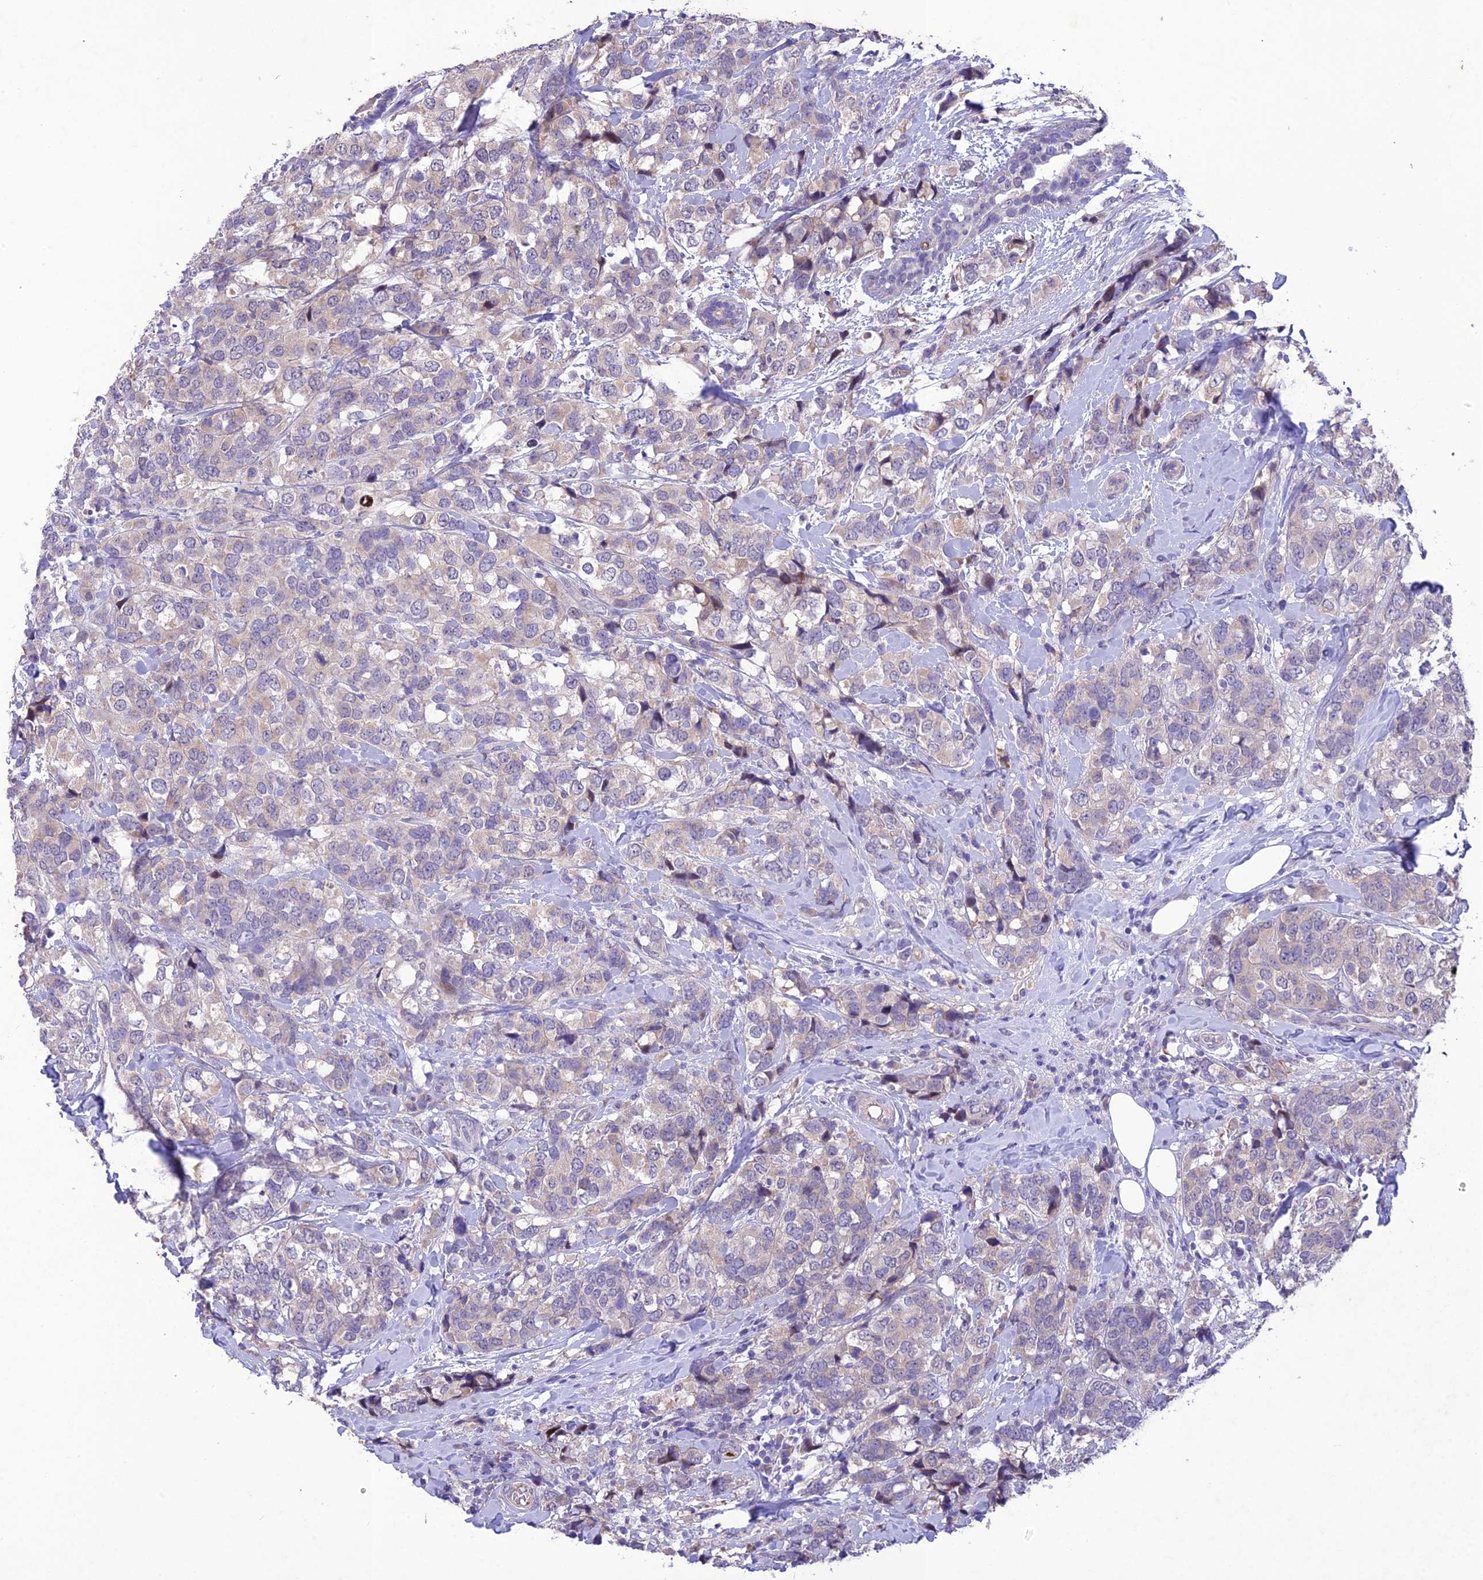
{"staining": {"intensity": "weak", "quantity": "25%-75%", "location": "cytoplasmic/membranous"}, "tissue": "breast cancer", "cell_type": "Tumor cells", "image_type": "cancer", "snomed": [{"axis": "morphology", "description": "Lobular carcinoma"}, {"axis": "topography", "description": "Breast"}], "caption": "Protein staining of breast lobular carcinoma tissue exhibits weak cytoplasmic/membranous staining in approximately 25%-75% of tumor cells. The protein is stained brown, and the nuclei are stained in blue (DAB (3,3'-diaminobenzidine) IHC with brightfield microscopy, high magnification).", "gene": "ANKRD52", "patient": {"sex": "female", "age": 59}}